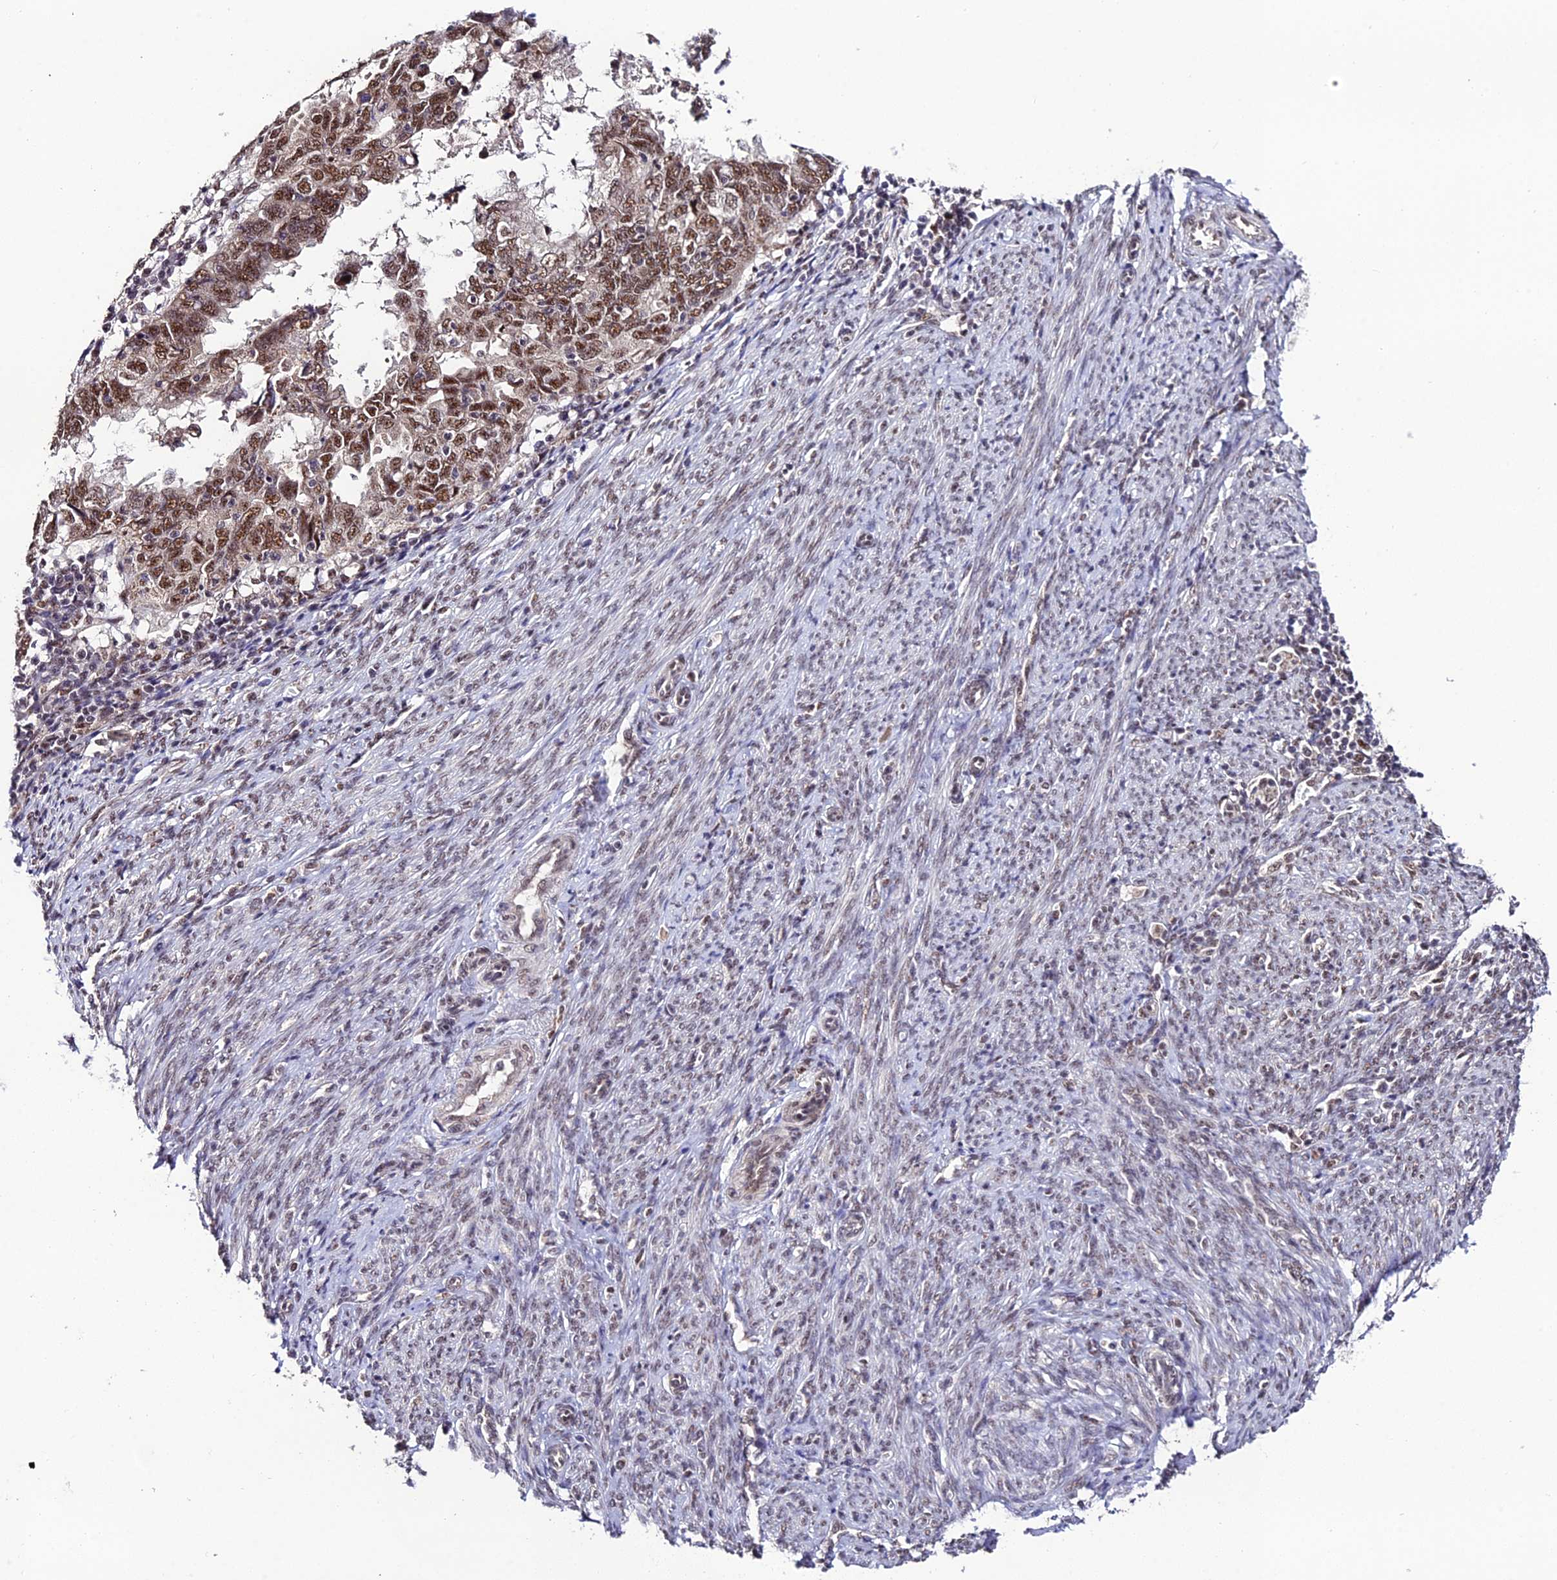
{"staining": {"intensity": "moderate", "quantity": ">75%", "location": "nuclear"}, "tissue": "endometrial cancer", "cell_type": "Tumor cells", "image_type": "cancer", "snomed": [{"axis": "morphology", "description": "Adenocarcinoma, NOS"}, {"axis": "topography", "description": "Uterus"}], "caption": "Endometrial cancer (adenocarcinoma) tissue reveals moderate nuclear expression in about >75% of tumor cells", "gene": "THOC7", "patient": {"sex": "female", "age": 77}}